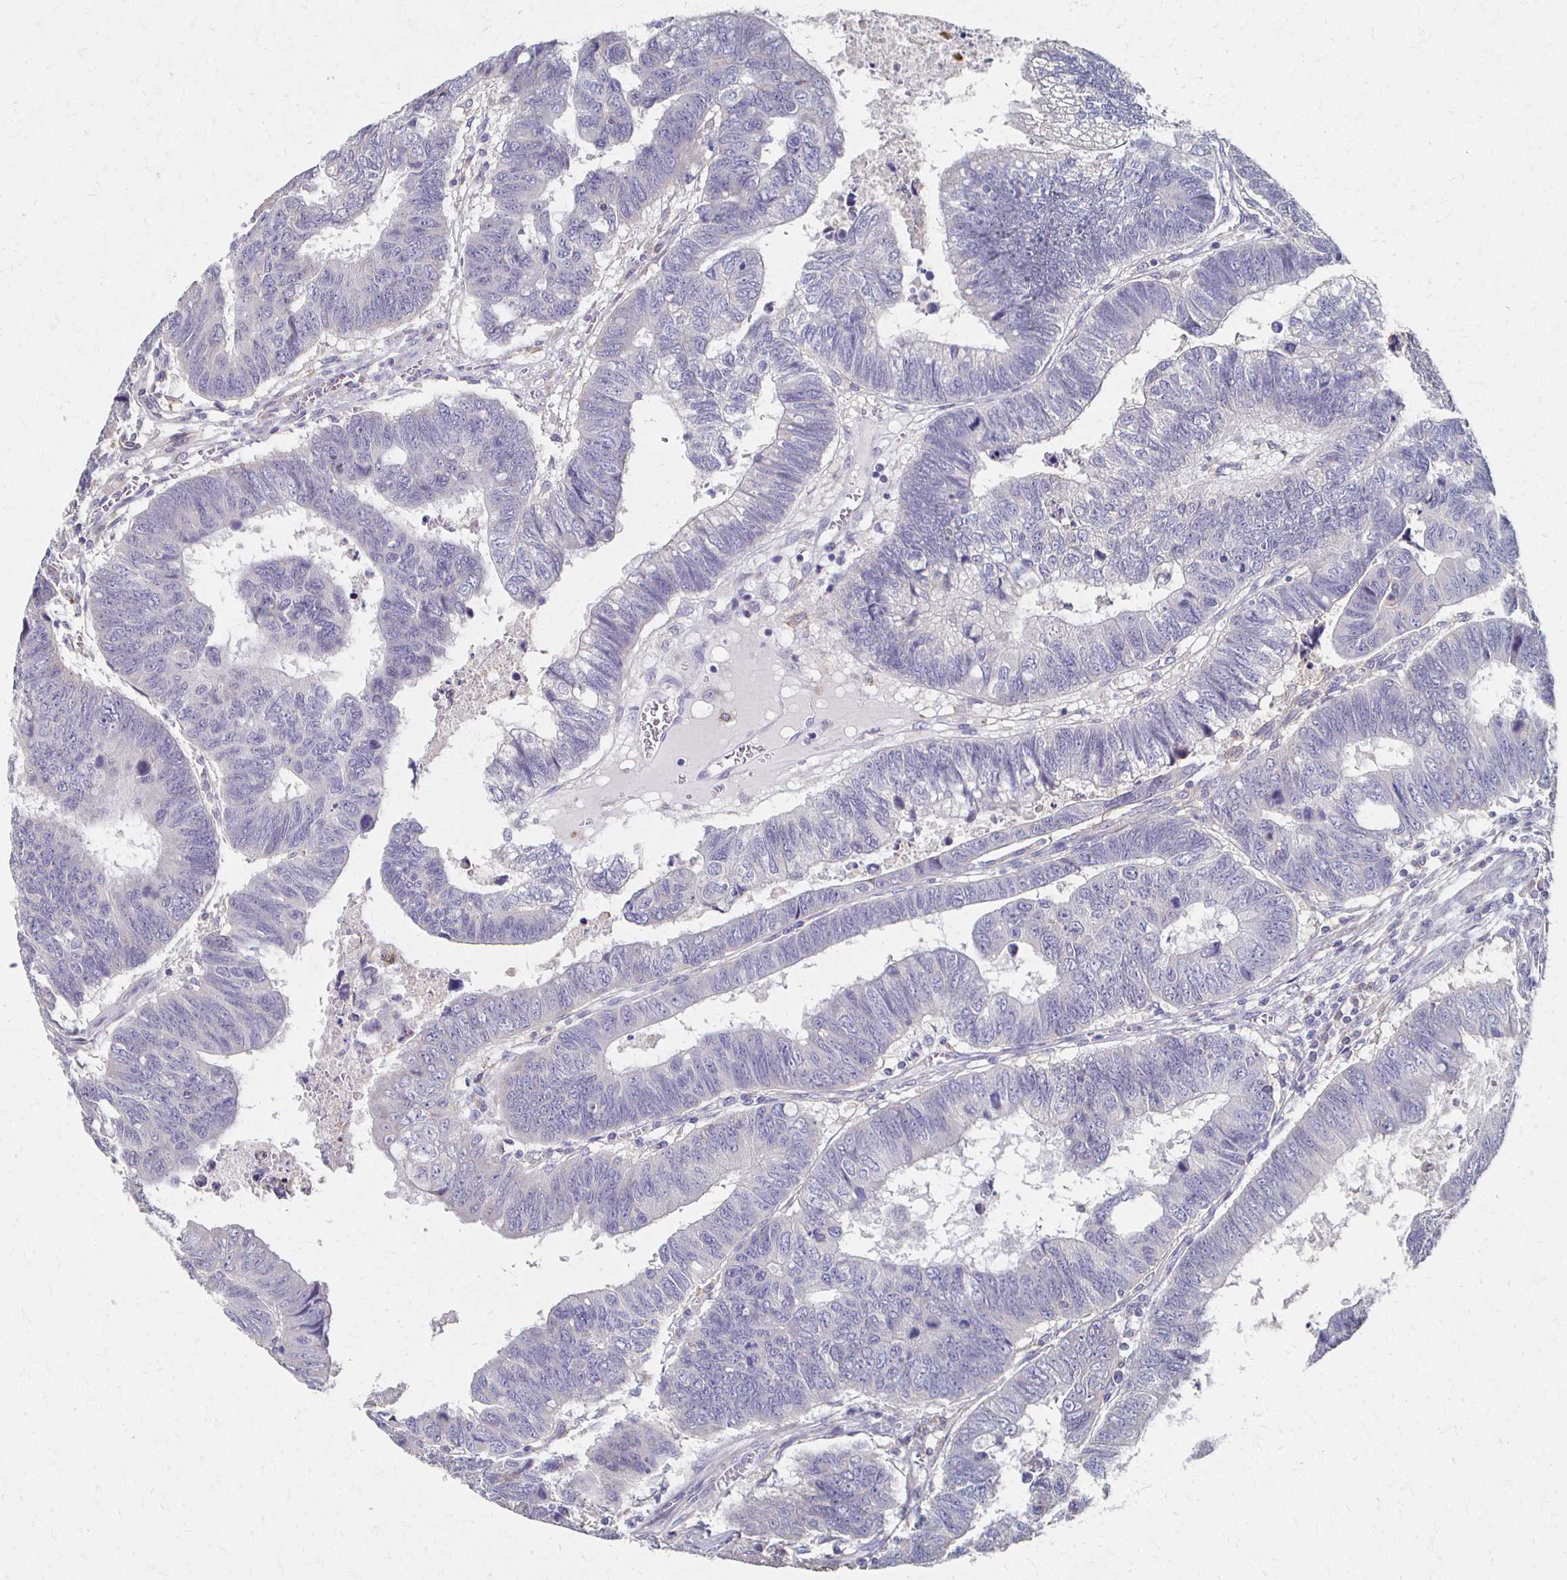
{"staining": {"intensity": "weak", "quantity": "<25%", "location": "cytoplasmic/membranous"}, "tissue": "colorectal cancer", "cell_type": "Tumor cells", "image_type": "cancer", "snomed": [{"axis": "morphology", "description": "Adenocarcinoma, NOS"}, {"axis": "topography", "description": "Colon"}], "caption": "Tumor cells are negative for protein expression in human colorectal cancer (adenocarcinoma).", "gene": "CX3CR1", "patient": {"sex": "male", "age": 62}}